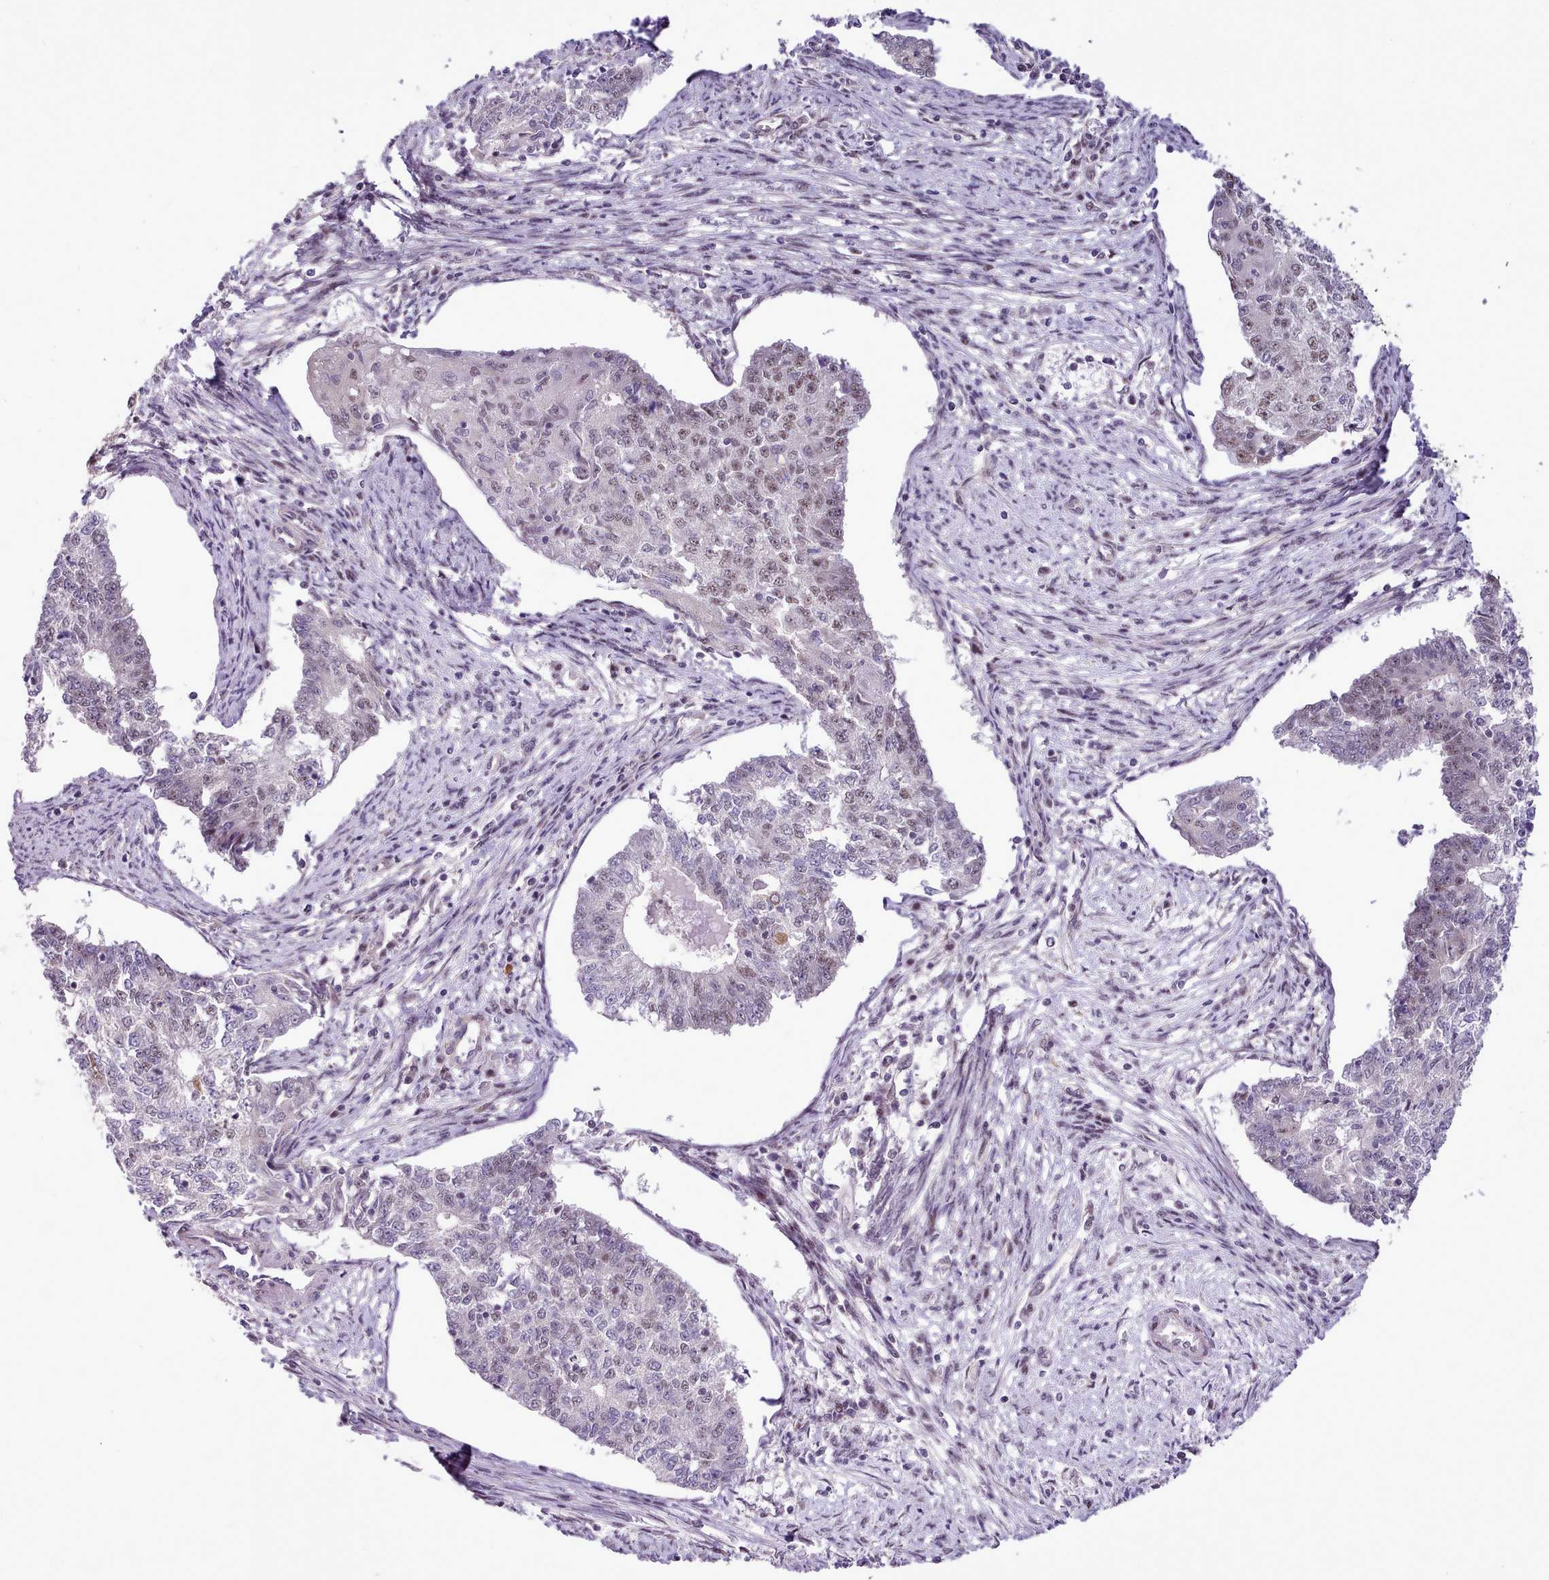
{"staining": {"intensity": "weak", "quantity": "<25%", "location": "nuclear"}, "tissue": "endometrial cancer", "cell_type": "Tumor cells", "image_type": "cancer", "snomed": [{"axis": "morphology", "description": "Adenocarcinoma, NOS"}, {"axis": "topography", "description": "Endometrium"}], "caption": "Immunohistochemical staining of endometrial adenocarcinoma reveals no significant expression in tumor cells. (DAB IHC with hematoxylin counter stain).", "gene": "HOXB7", "patient": {"sex": "female", "age": 56}}